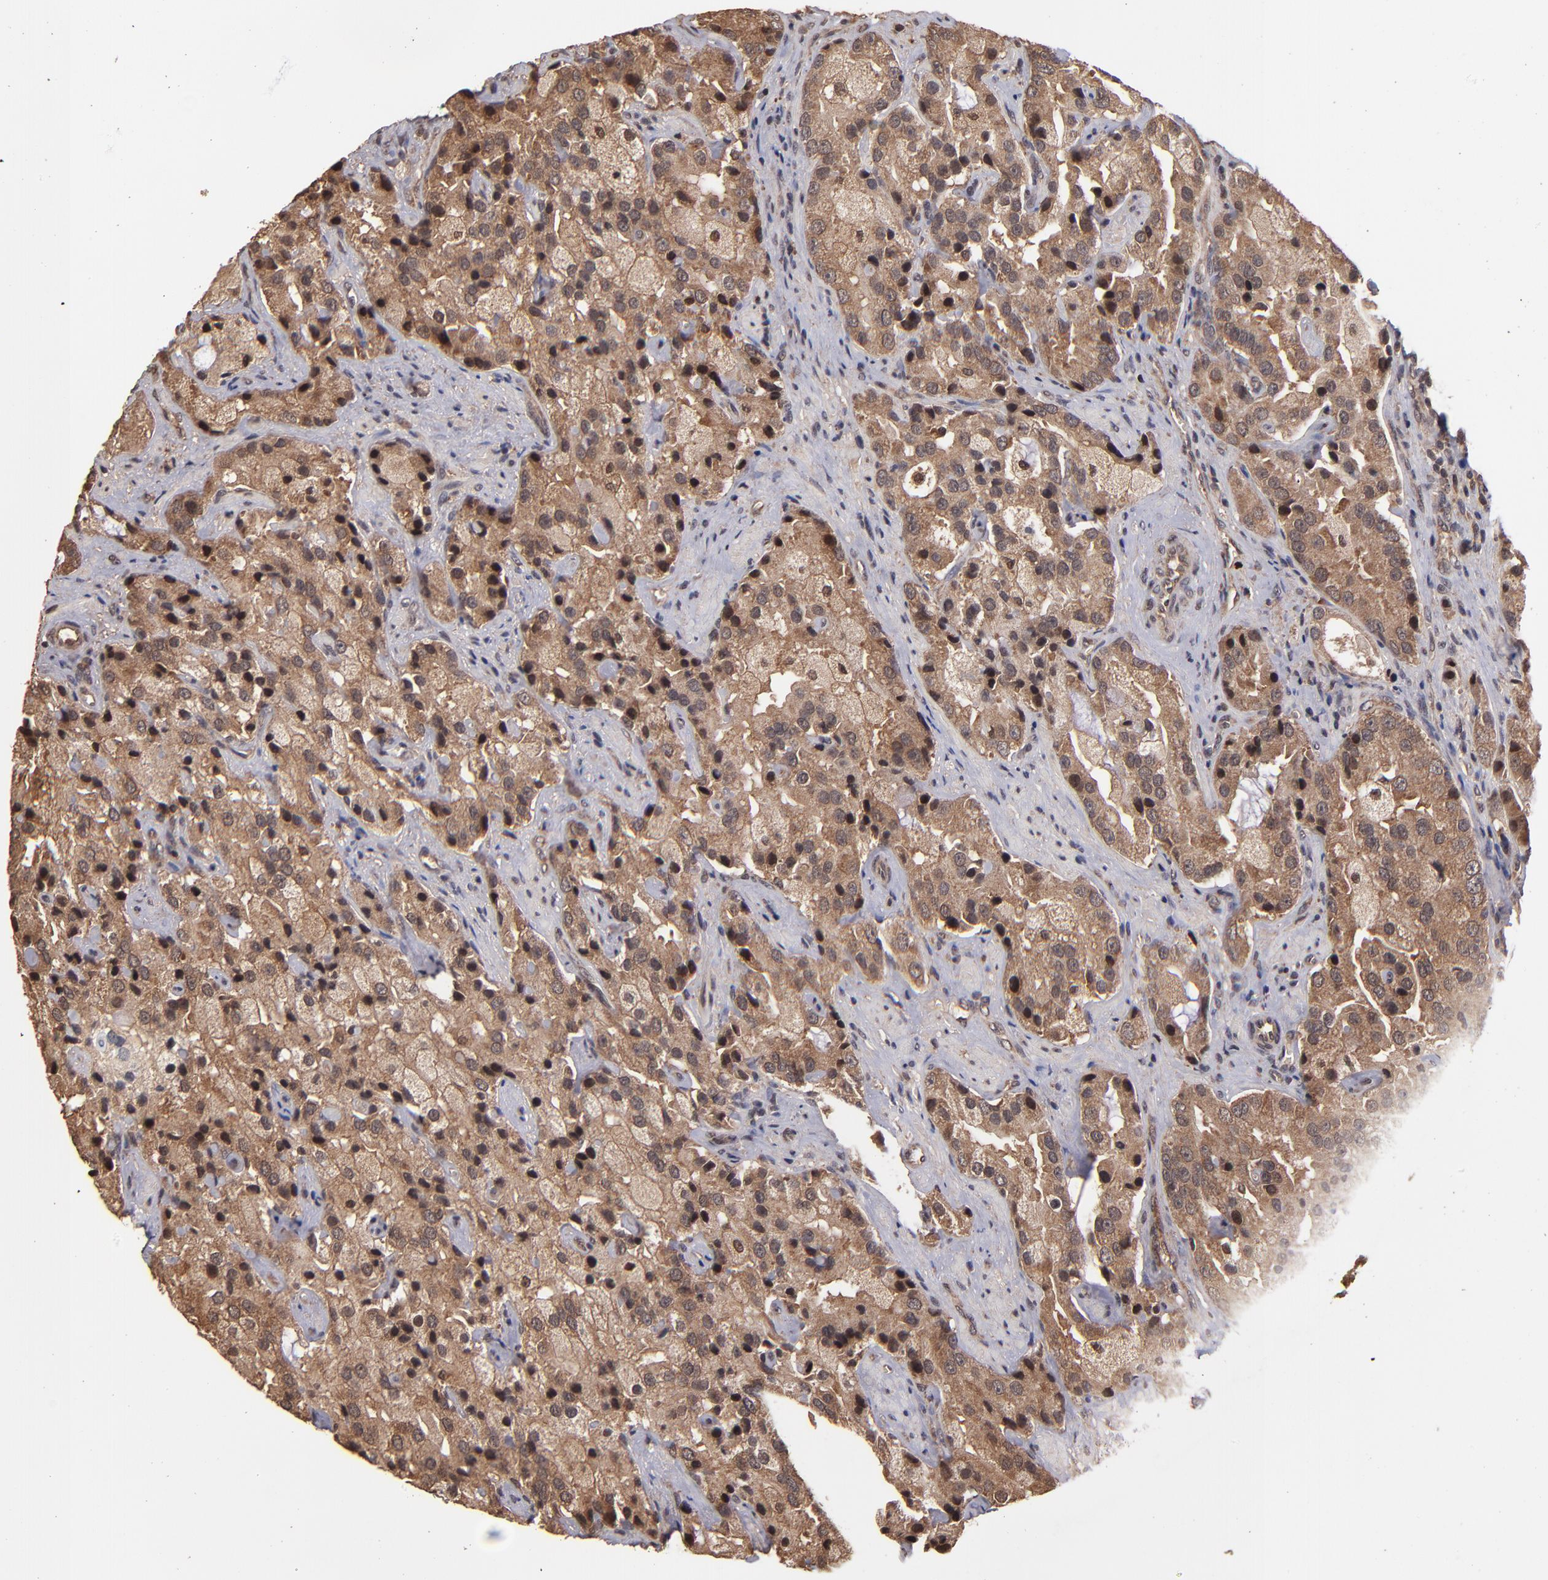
{"staining": {"intensity": "moderate", "quantity": ">75%", "location": "cytoplasmic/membranous"}, "tissue": "prostate cancer", "cell_type": "Tumor cells", "image_type": "cancer", "snomed": [{"axis": "morphology", "description": "Adenocarcinoma, High grade"}, {"axis": "topography", "description": "Prostate"}], "caption": "Moderate cytoplasmic/membranous positivity is seen in about >75% of tumor cells in prostate cancer (high-grade adenocarcinoma).", "gene": "NFE2L2", "patient": {"sex": "male", "age": 70}}